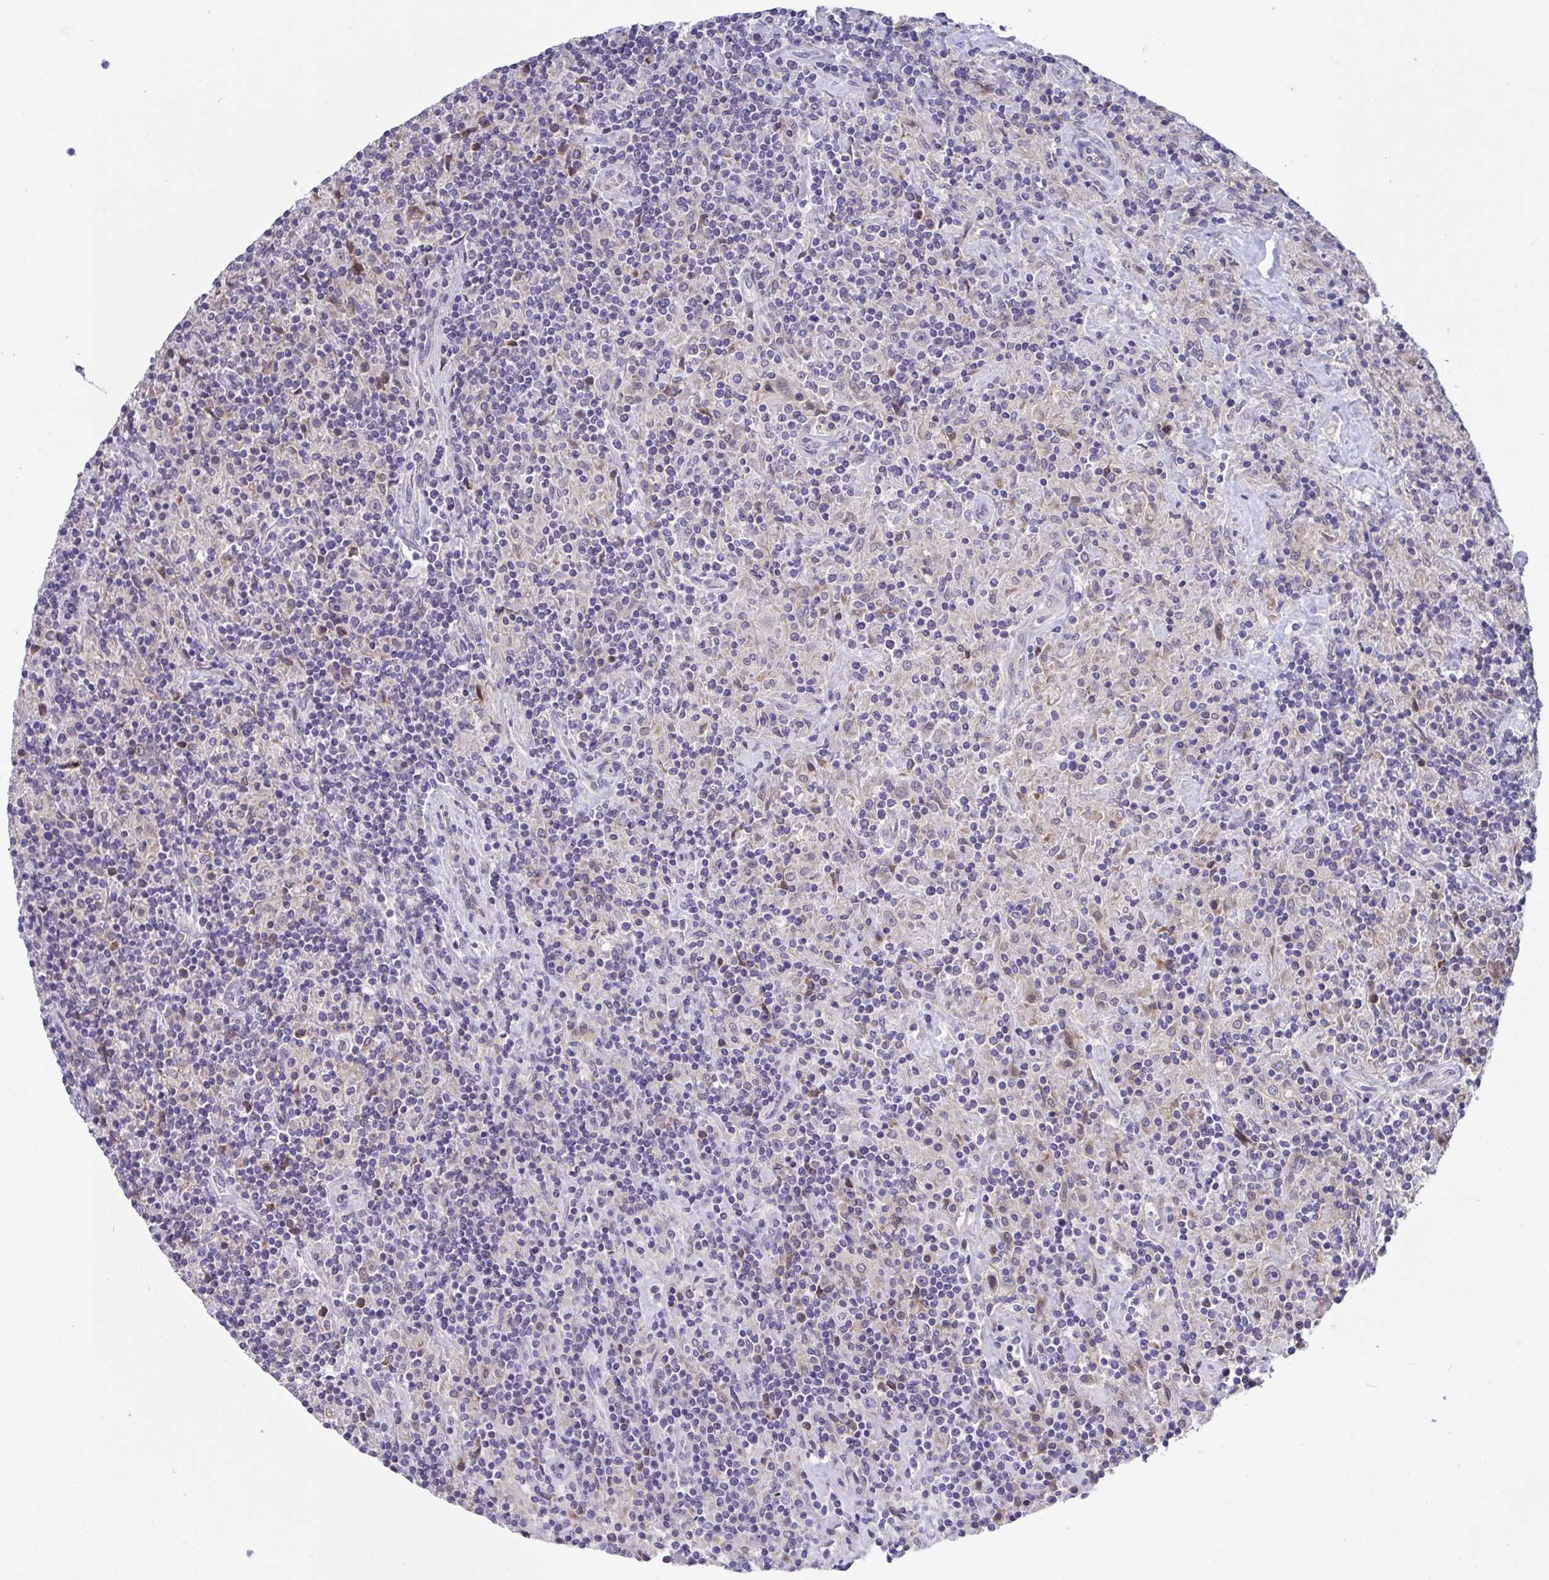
{"staining": {"intensity": "negative", "quantity": "none", "location": "none"}, "tissue": "lymphoma", "cell_type": "Tumor cells", "image_type": "cancer", "snomed": [{"axis": "morphology", "description": "Hodgkin's disease, NOS"}, {"axis": "topography", "description": "Lymph node"}], "caption": "High power microscopy micrograph of an immunohistochemistry (IHC) micrograph of lymphoma, revealing no significant positivity in tumor cells. Nuclei are stained in blue.", "gene": "SUSD4", "patient": {"sex": "male", "age": 70}}